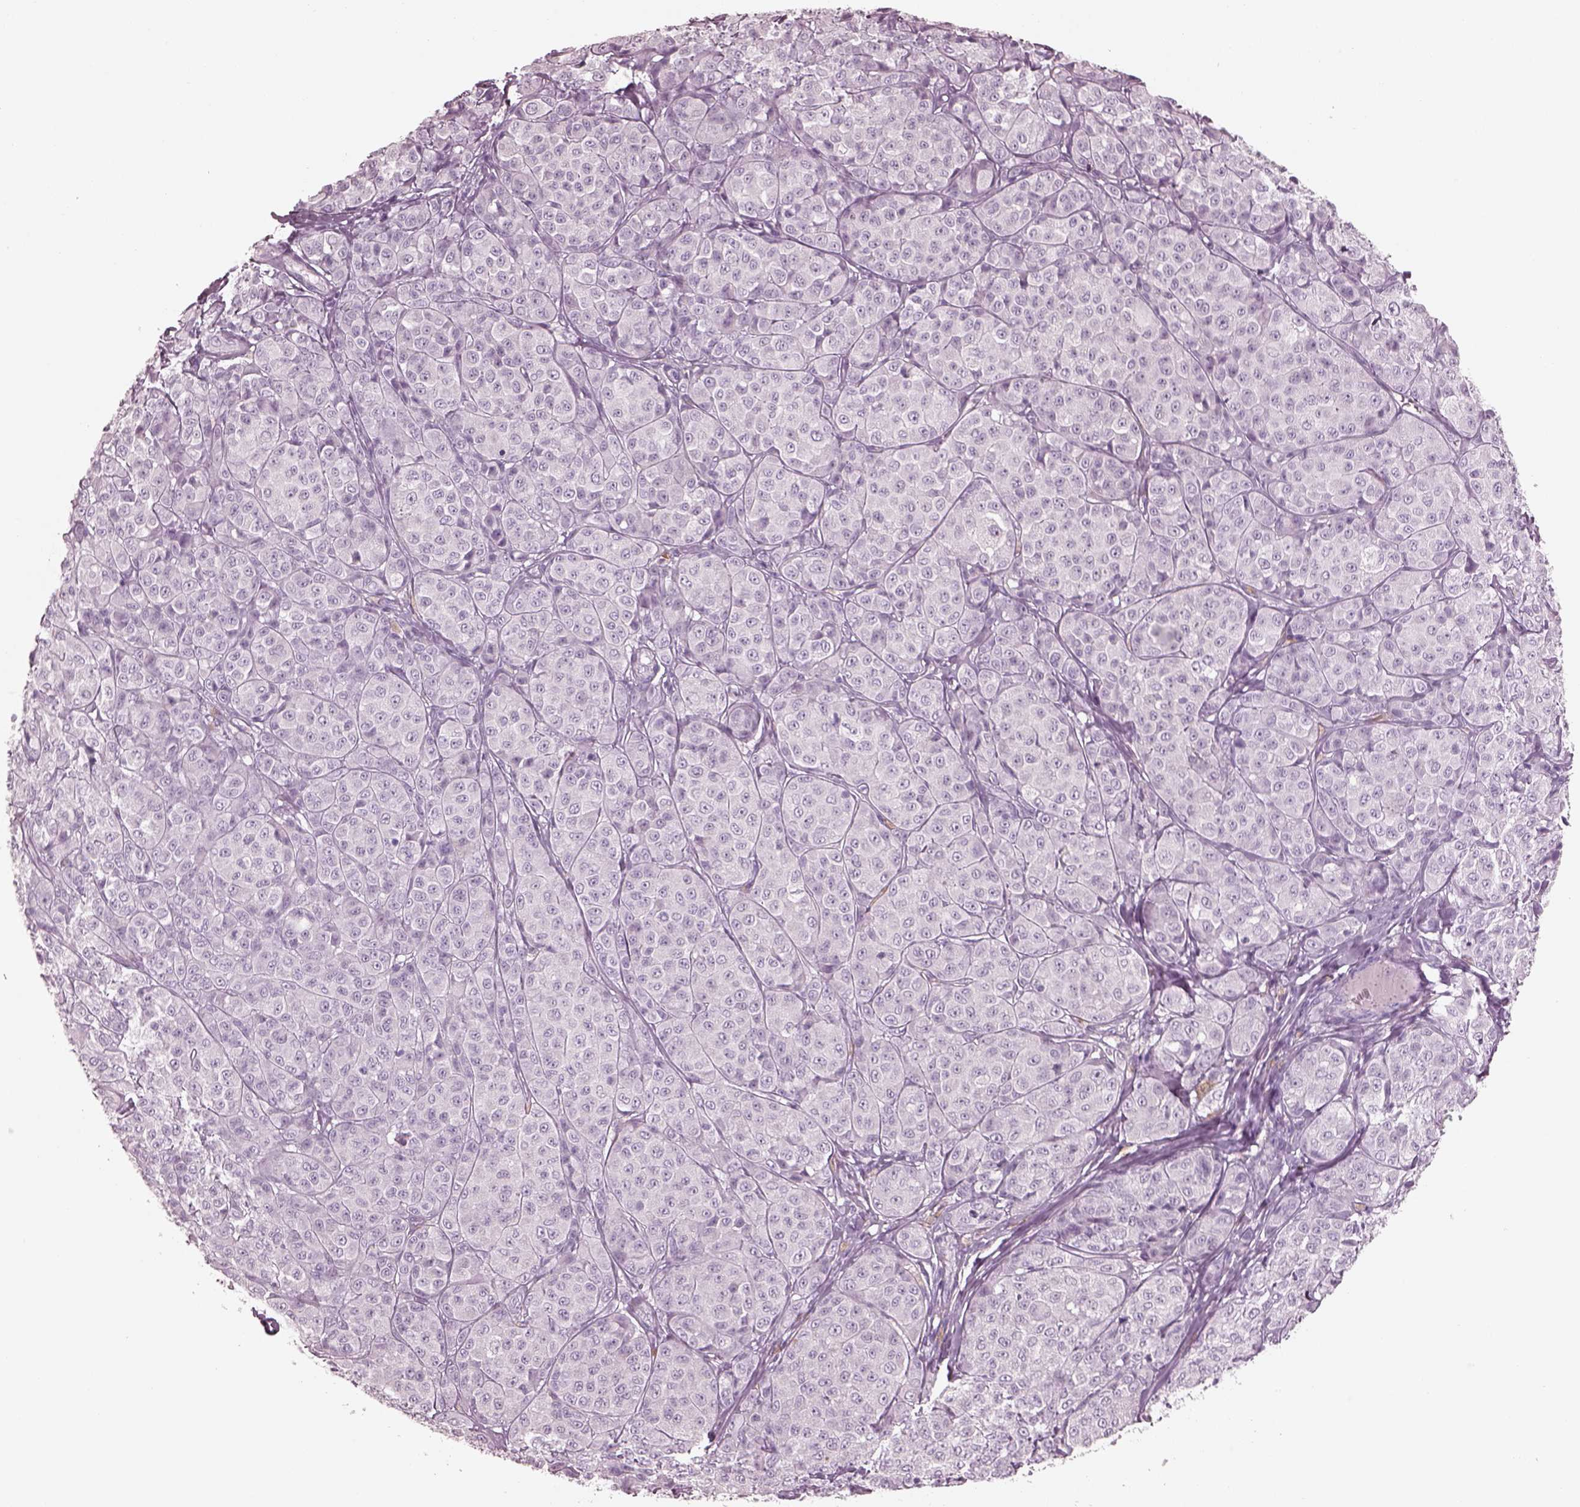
{"staining": {"intensity": "negative", "quantity": "none", "location": "none"}, "tissue": "melanoma", "cell_type": "Tumor cells", "image_type": "cancer", "snomed": [{"axis": "morphology", "description": "Malignant melanoma, NOS"}, {"axis": "topography", "description": "Skin"}], "caption": "DAB immunohistochemical staining of melanoma demonstrates no significant expression in tumor cells.", "gene": "C2orf81", "patient": {"sex": "male", "age": 89}}